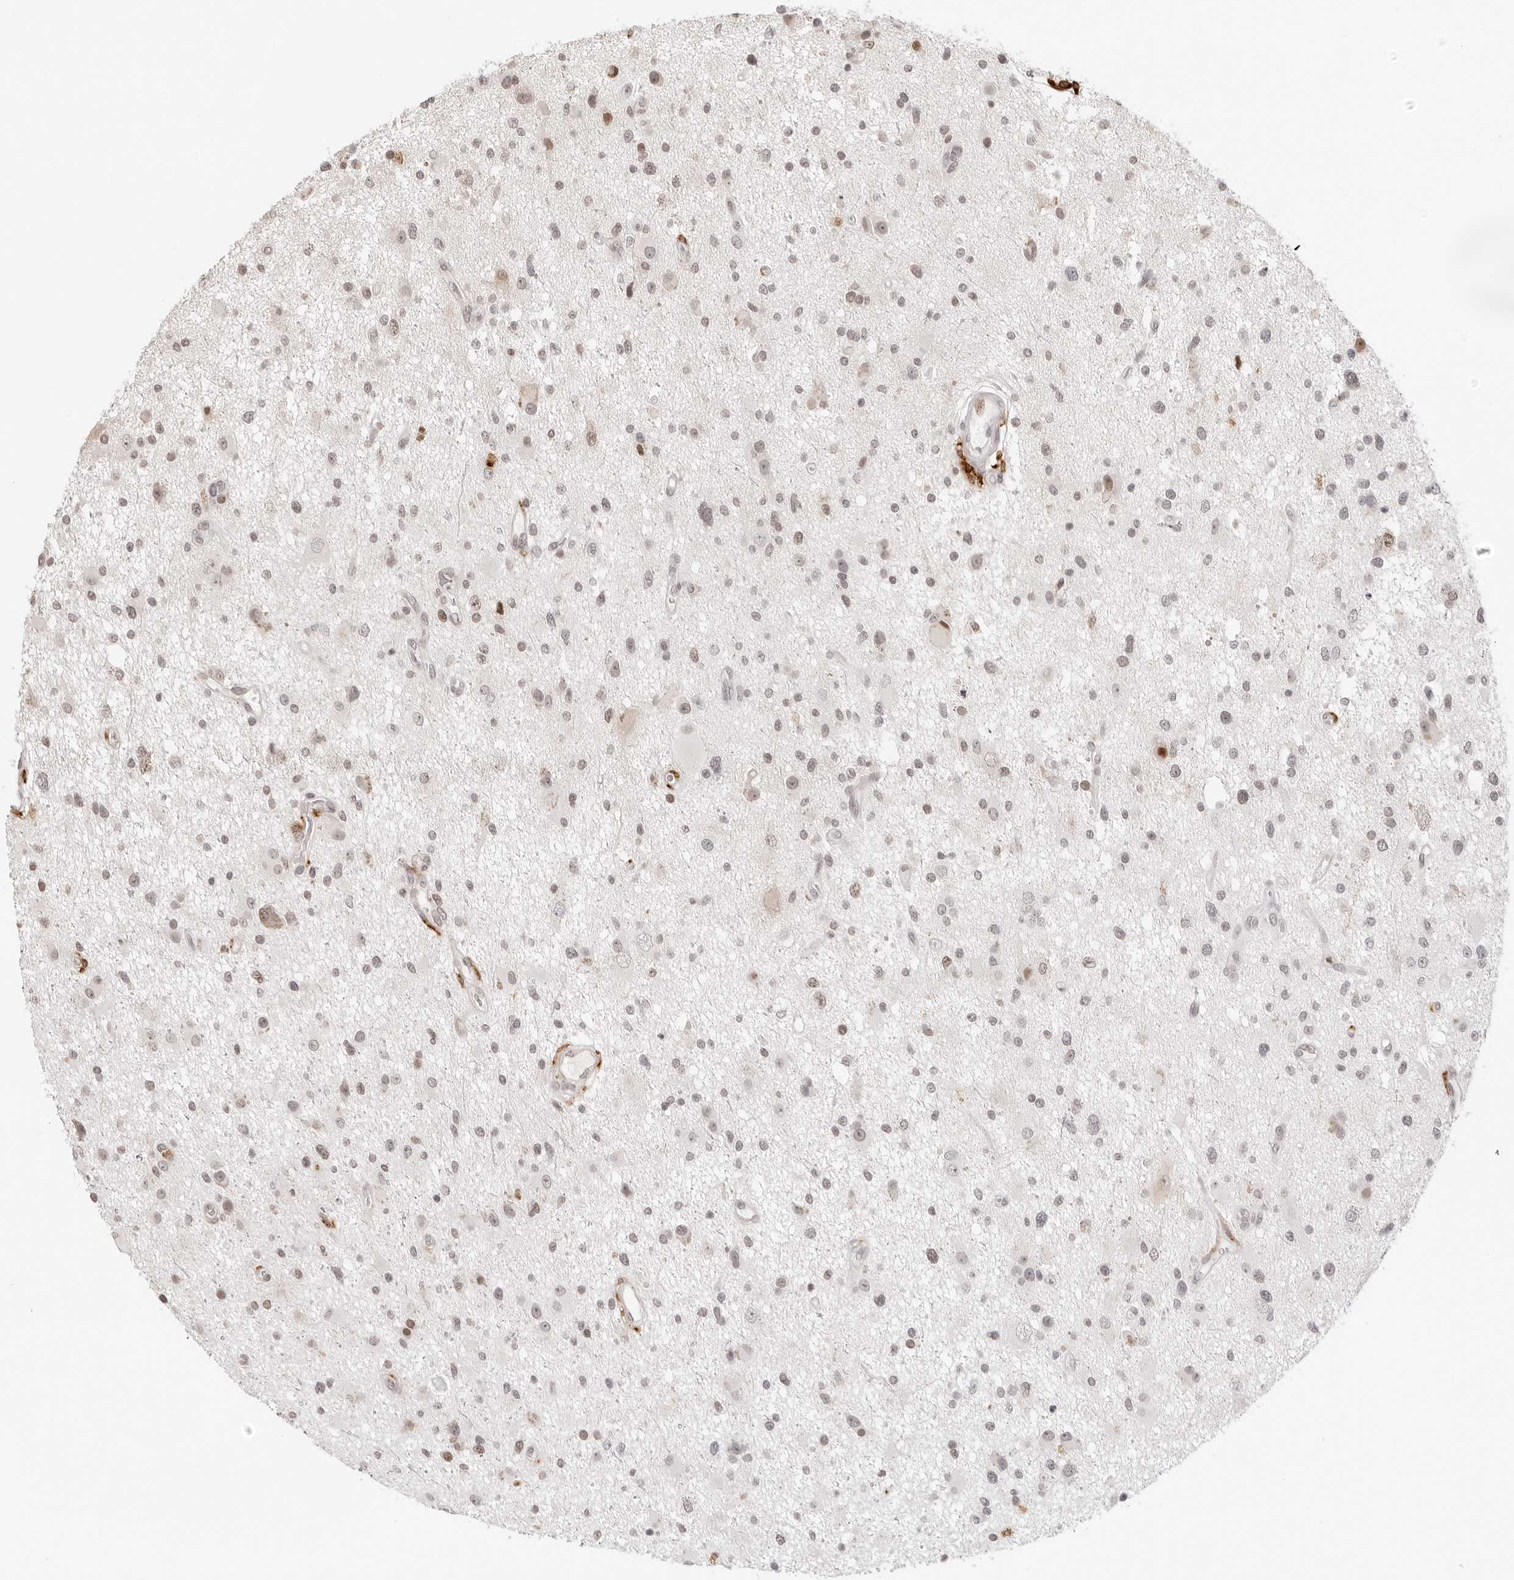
{"staining": {"intensity": "weak", "quantity": ">75%", "location": "nuclear"}, "tissue": "glioma", "cell_type": "Tumor cells", "image_type": "cancer", "snomed": [{"axis": "morphology", "description": "Glioma, malignant, High grade"}, {"axis": "topography", "description": "Brain"}], "caption": "A high-resolution photomicrograph shows IHC staining of glioma, which displays weak nuclear positivity in approximately >75% of tumor cells. The staining is performed using DAB (3,3'-diaminobenzidine) brown chromogen to label protein expression. The nuclei are counter-stained blue using hematoxylin.", "gene": "MSH6", "patient": {"sex": "male", "age": 33}}